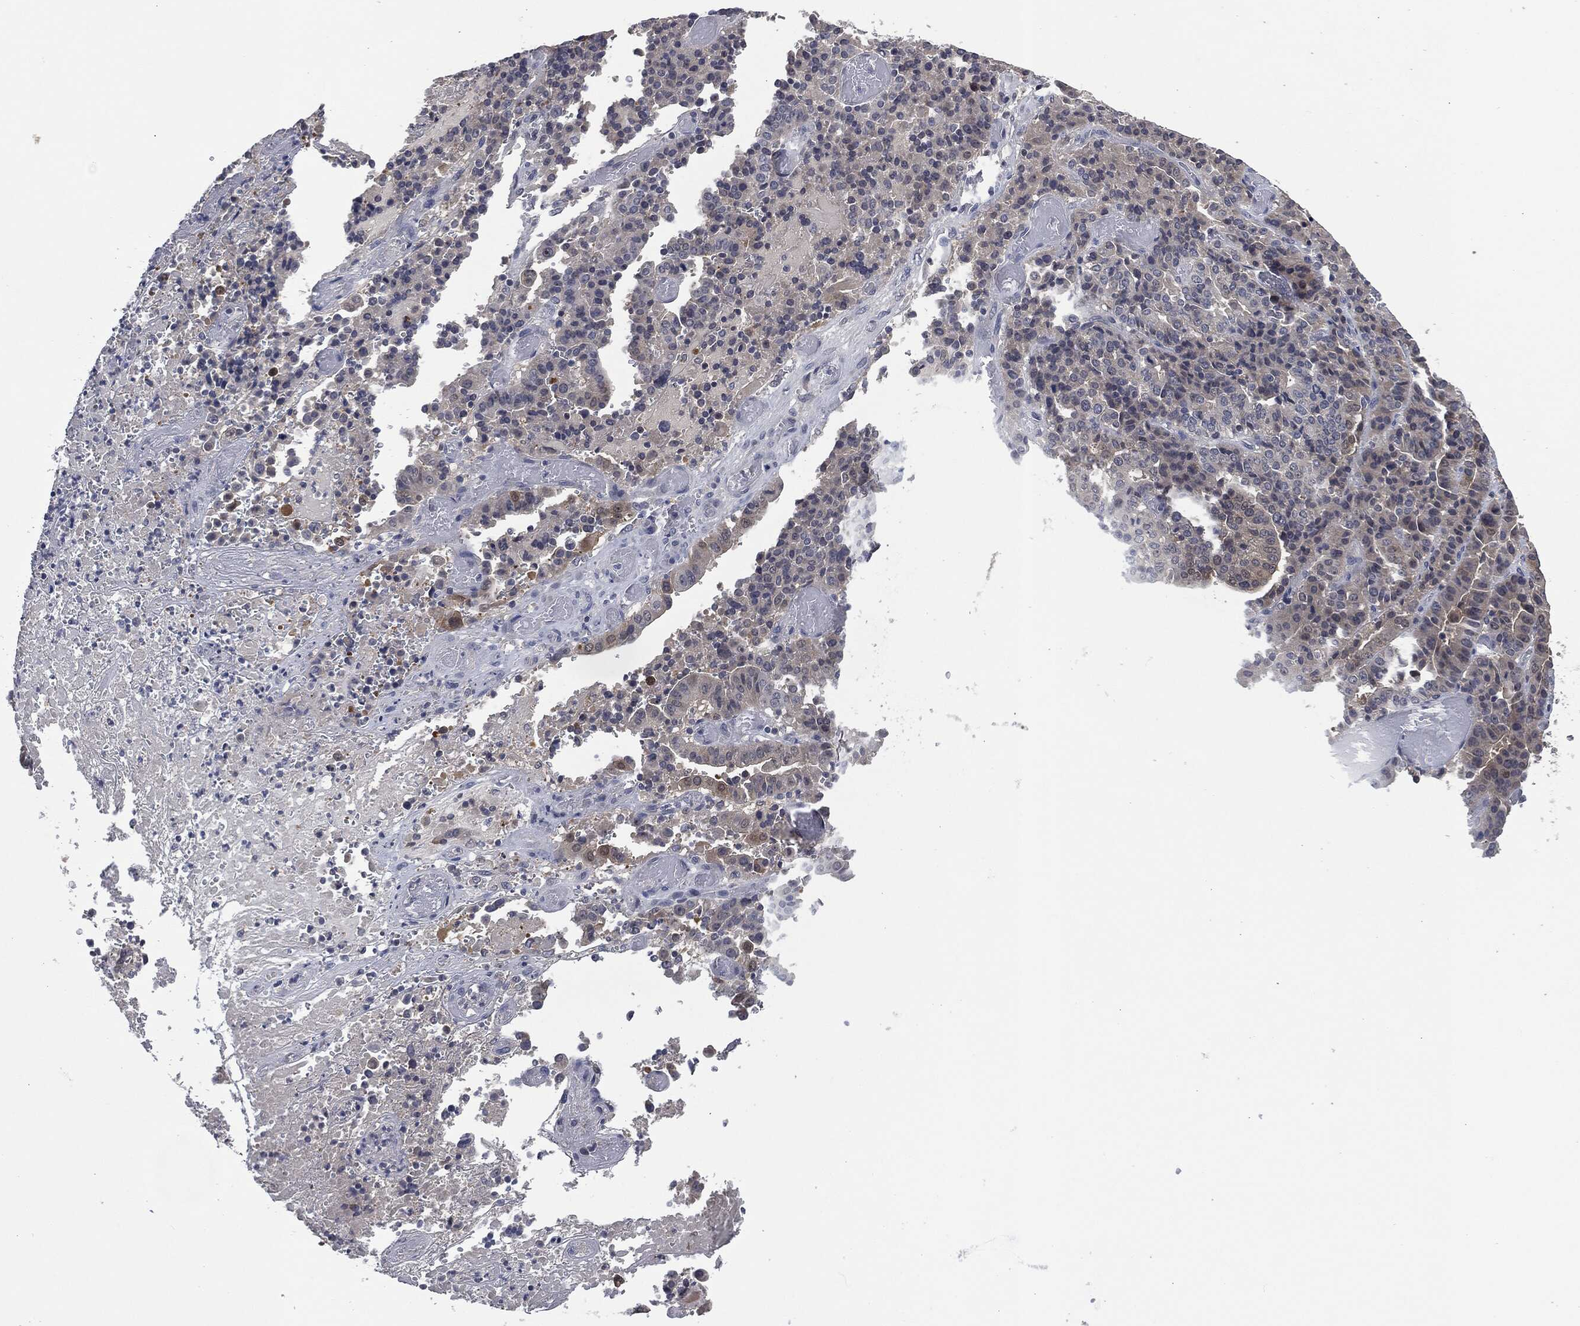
{"staining": {"intensity": "weak", "quantity": "<25%", "location": "cytoplasmic/membranous"}, "tissue": "stomach cancer", "cell_type": "Tumor cells", "image_type": "cancer", "snomed": [{"axis": "morphology", "description": "Adenocarcinoma, NOS"}, {"axis": "topography", "description": "Stomach"}], "caption": "Protein analysis of stomach cancer demonstrates no significant expression in tumor cells.", "gene": "IL1RN", "patient": {"sex": "male", "age": 48}}